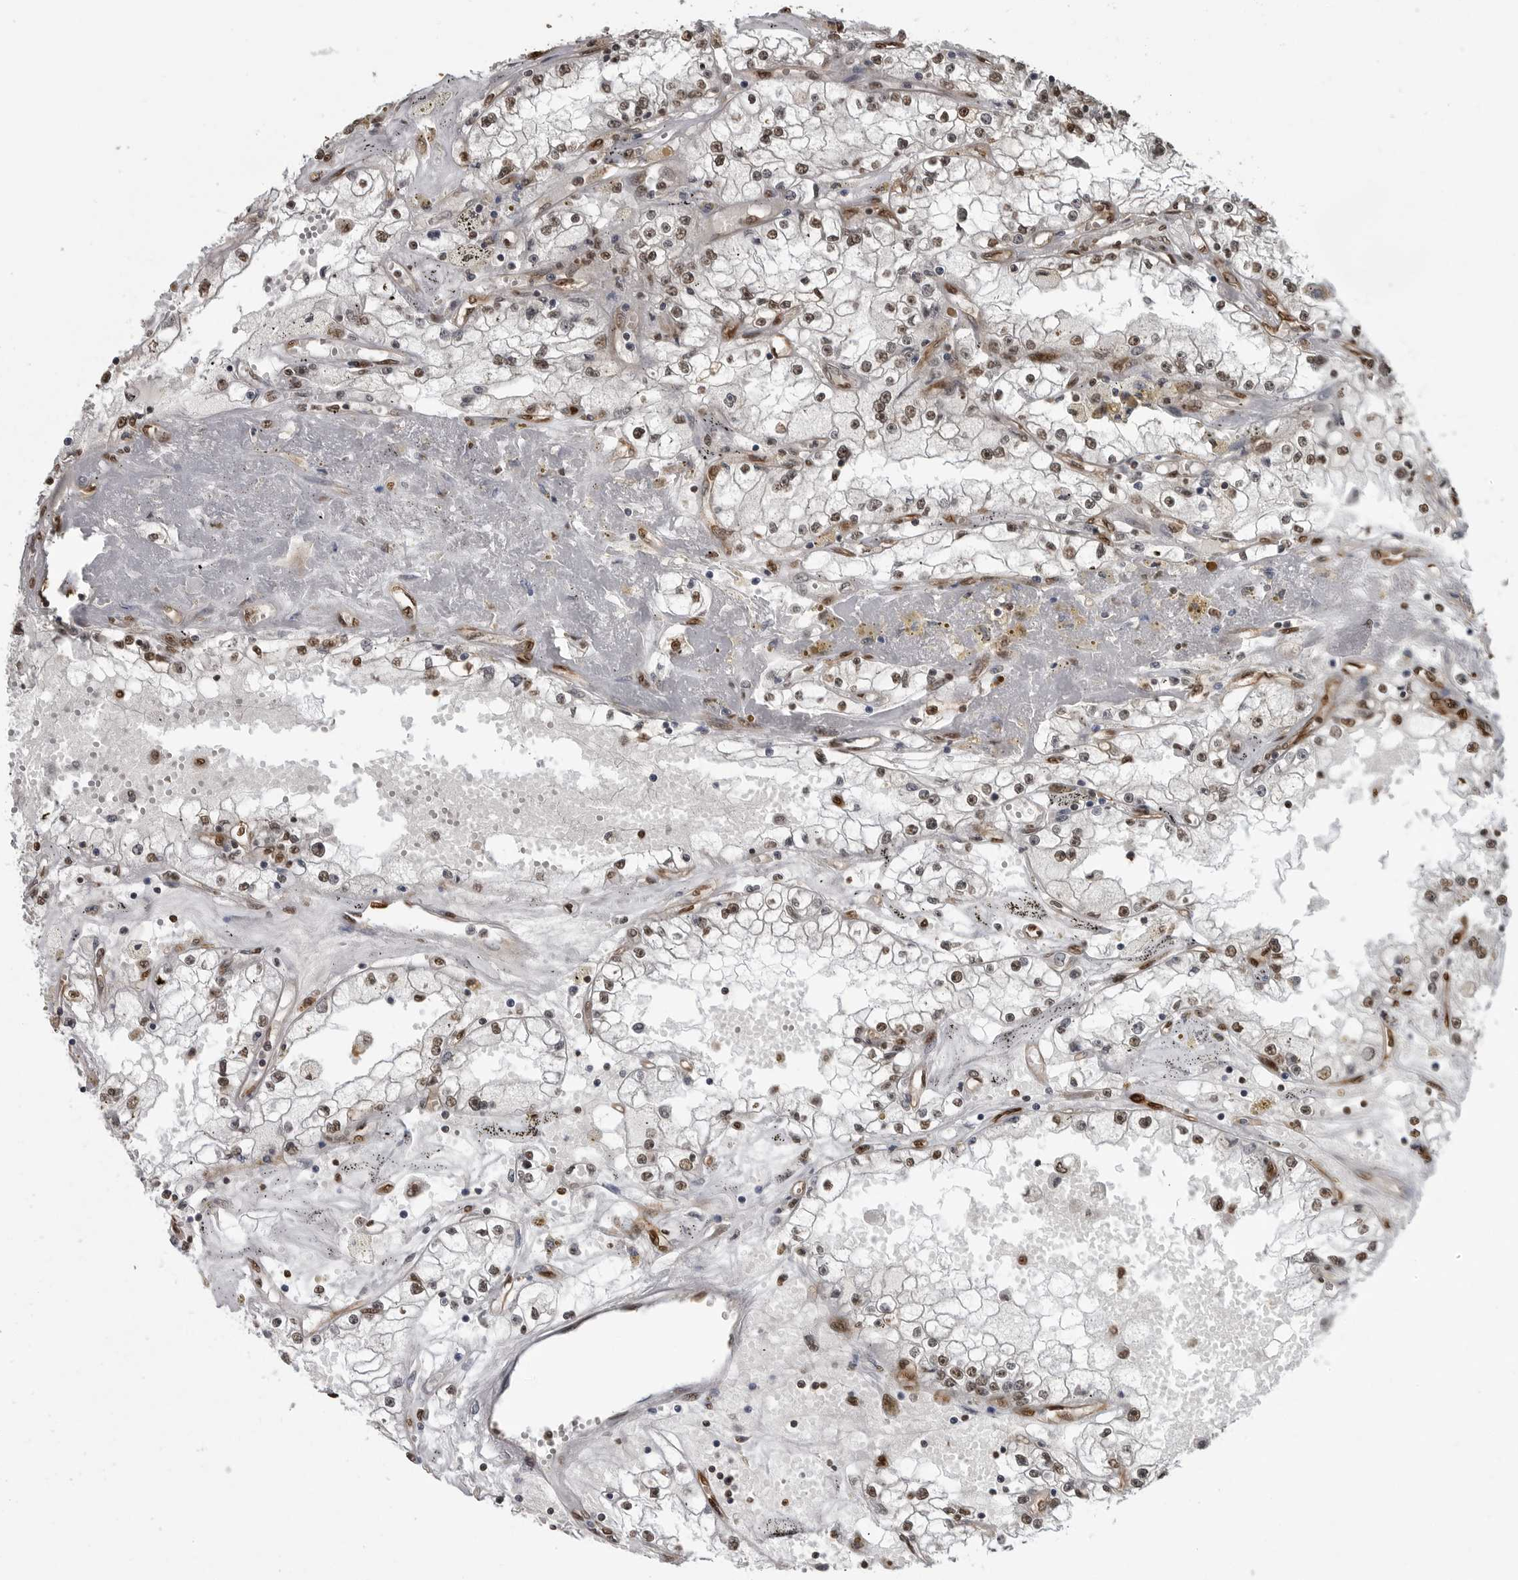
{"staining": {"intensity": "moderate", "quantity": ">75%", "location": "nuclear"}, "tissue": "renal cancer", "cell_type": "Tumor cells", "image_type": "cancer", "snomed": [{"axis": "morphology", "description": "Adenocarcinoma, NOS"}, {"axis": "topography", "description": "Kidney"}], "caption": "Renal cancer was stained to show a protein in brown. There is medium levels of moderate nuclear expression in about >75% of tumor cells. The protein is stained brown, and the nuclei are stained in blue (DAB (3,3'-diaminobenzidine) IHC with brightfield microscopy, high magnification).", "gene": "SMAD2", "patient": {"sex": "male", "age": 56}}